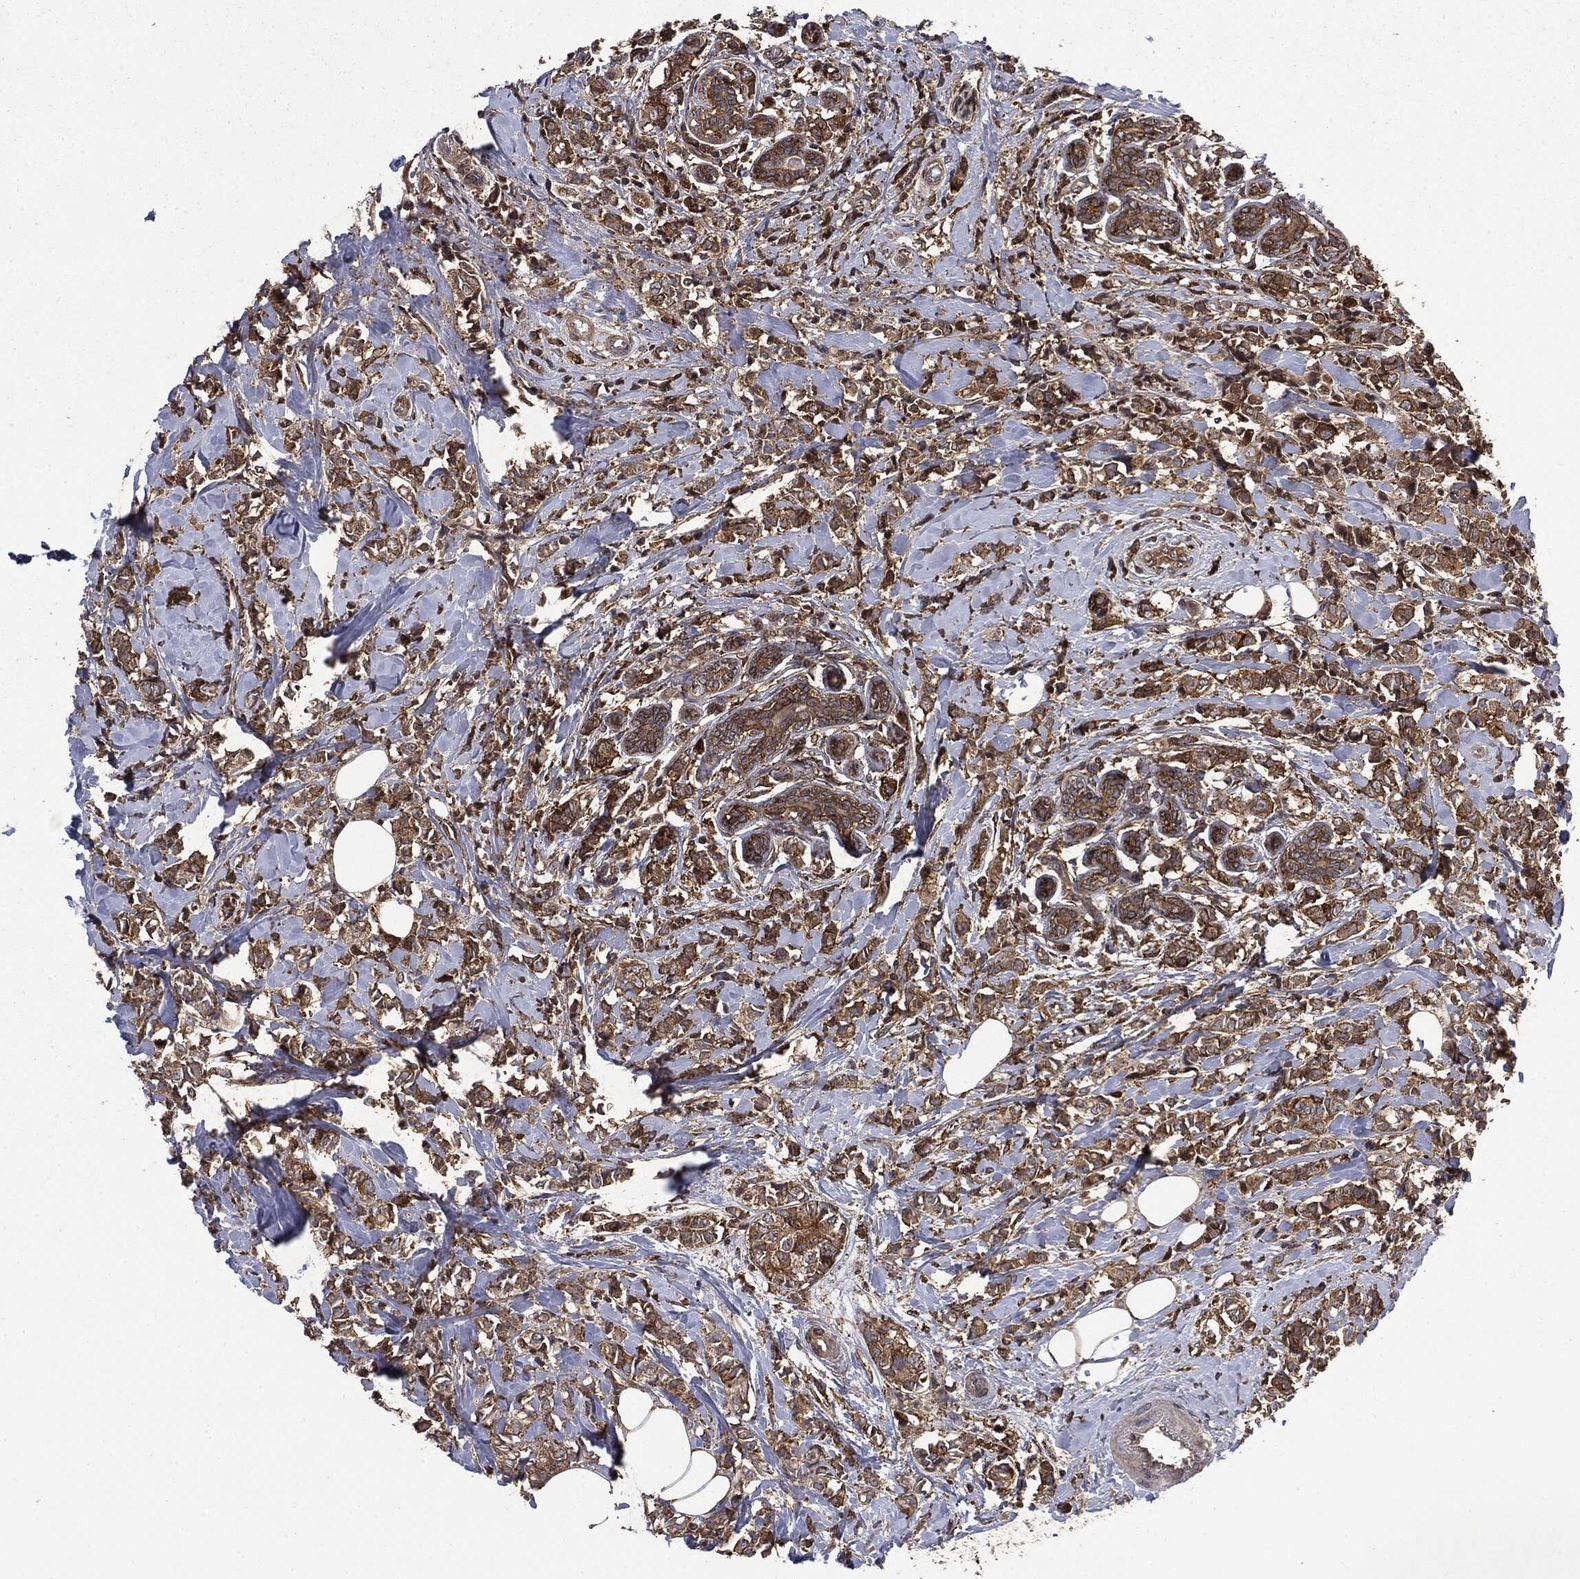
{"staining": {"intensity": "moderate", "quantity": ">75%", "location": "cytoplasmic/membranous"}, "tissue": "breast cancer", "cell_type": "Tumor cells", "image_type": "cancer", "snomed": [{"axis": "morphology", "description": "Normal tissue, NOS"}, {"axis": "morphology", "description": "Duct carcinoma"}, {"axis": "topography", "description": "Breast"}], "caption": "A photomicrograph of human breast cancer (invasive ductal carcinoma) stained for a protein reveals moderate cytoplasmic/membranous brown staining in tumor cells.", "gene": "SNX5", "patient": {"sex": "female", "age": 44}}